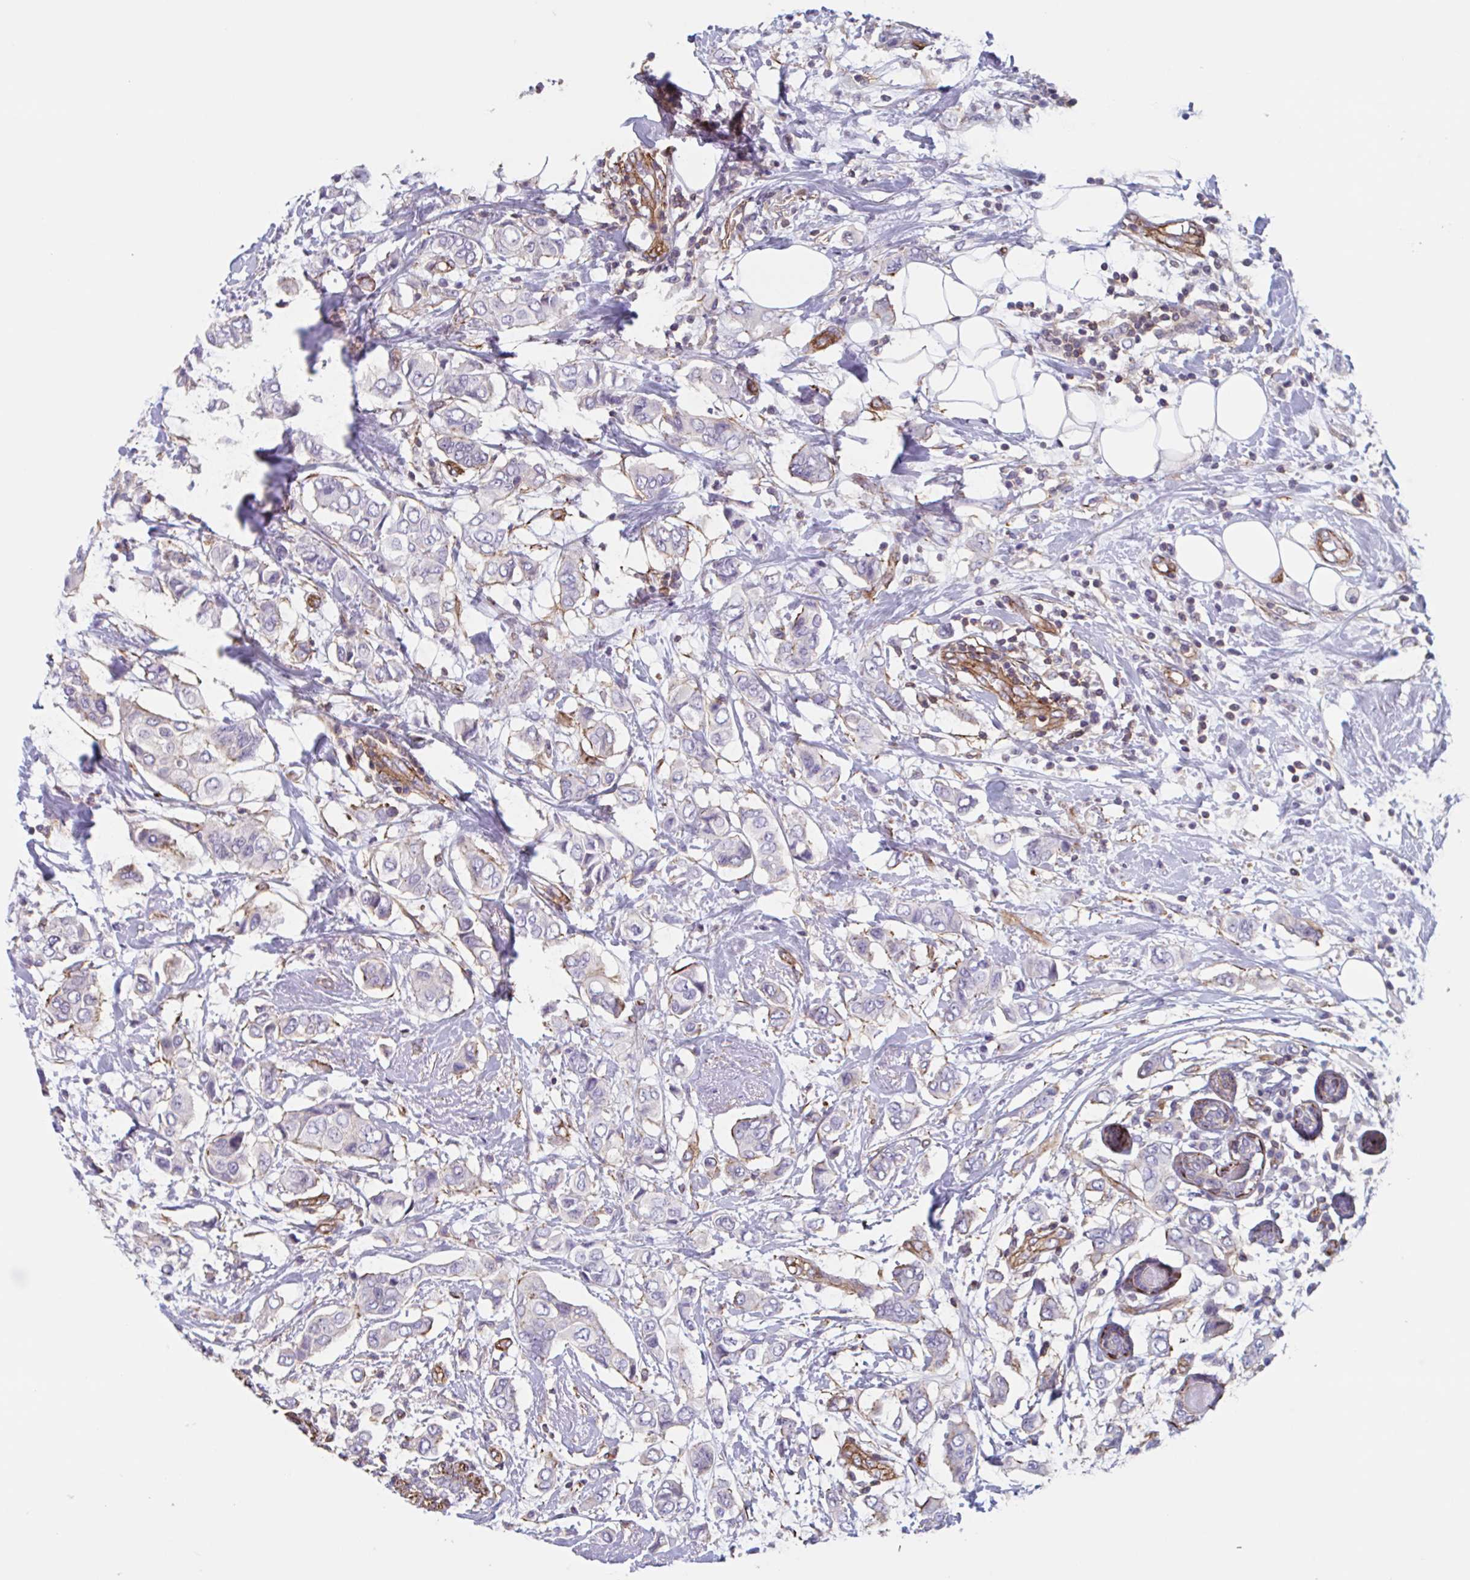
{"staining": {"intensity": "negative", "quantity": "none", "location": "none"}, "tissue": "breast cancer", "cell_type": "Tumor cells", "image_type": "cancer", "snomed": [{"axis": "morphology", "description": "Lobular carcinoma"}, {"axis": "topography", "description": "Breast"}], "caption": "This micrograph is of breast cancer (lobular carcinoma) stained with immunohistochemistry to label a protein in brown with the nuclei are counter-stained blue. There is no positivity in tumor cells. (Immunohistochemistry (ihc), brightfield microscopy, high magnification).", "gene": "SHISA7", "patient": {"sex": "female", "age": 51}}